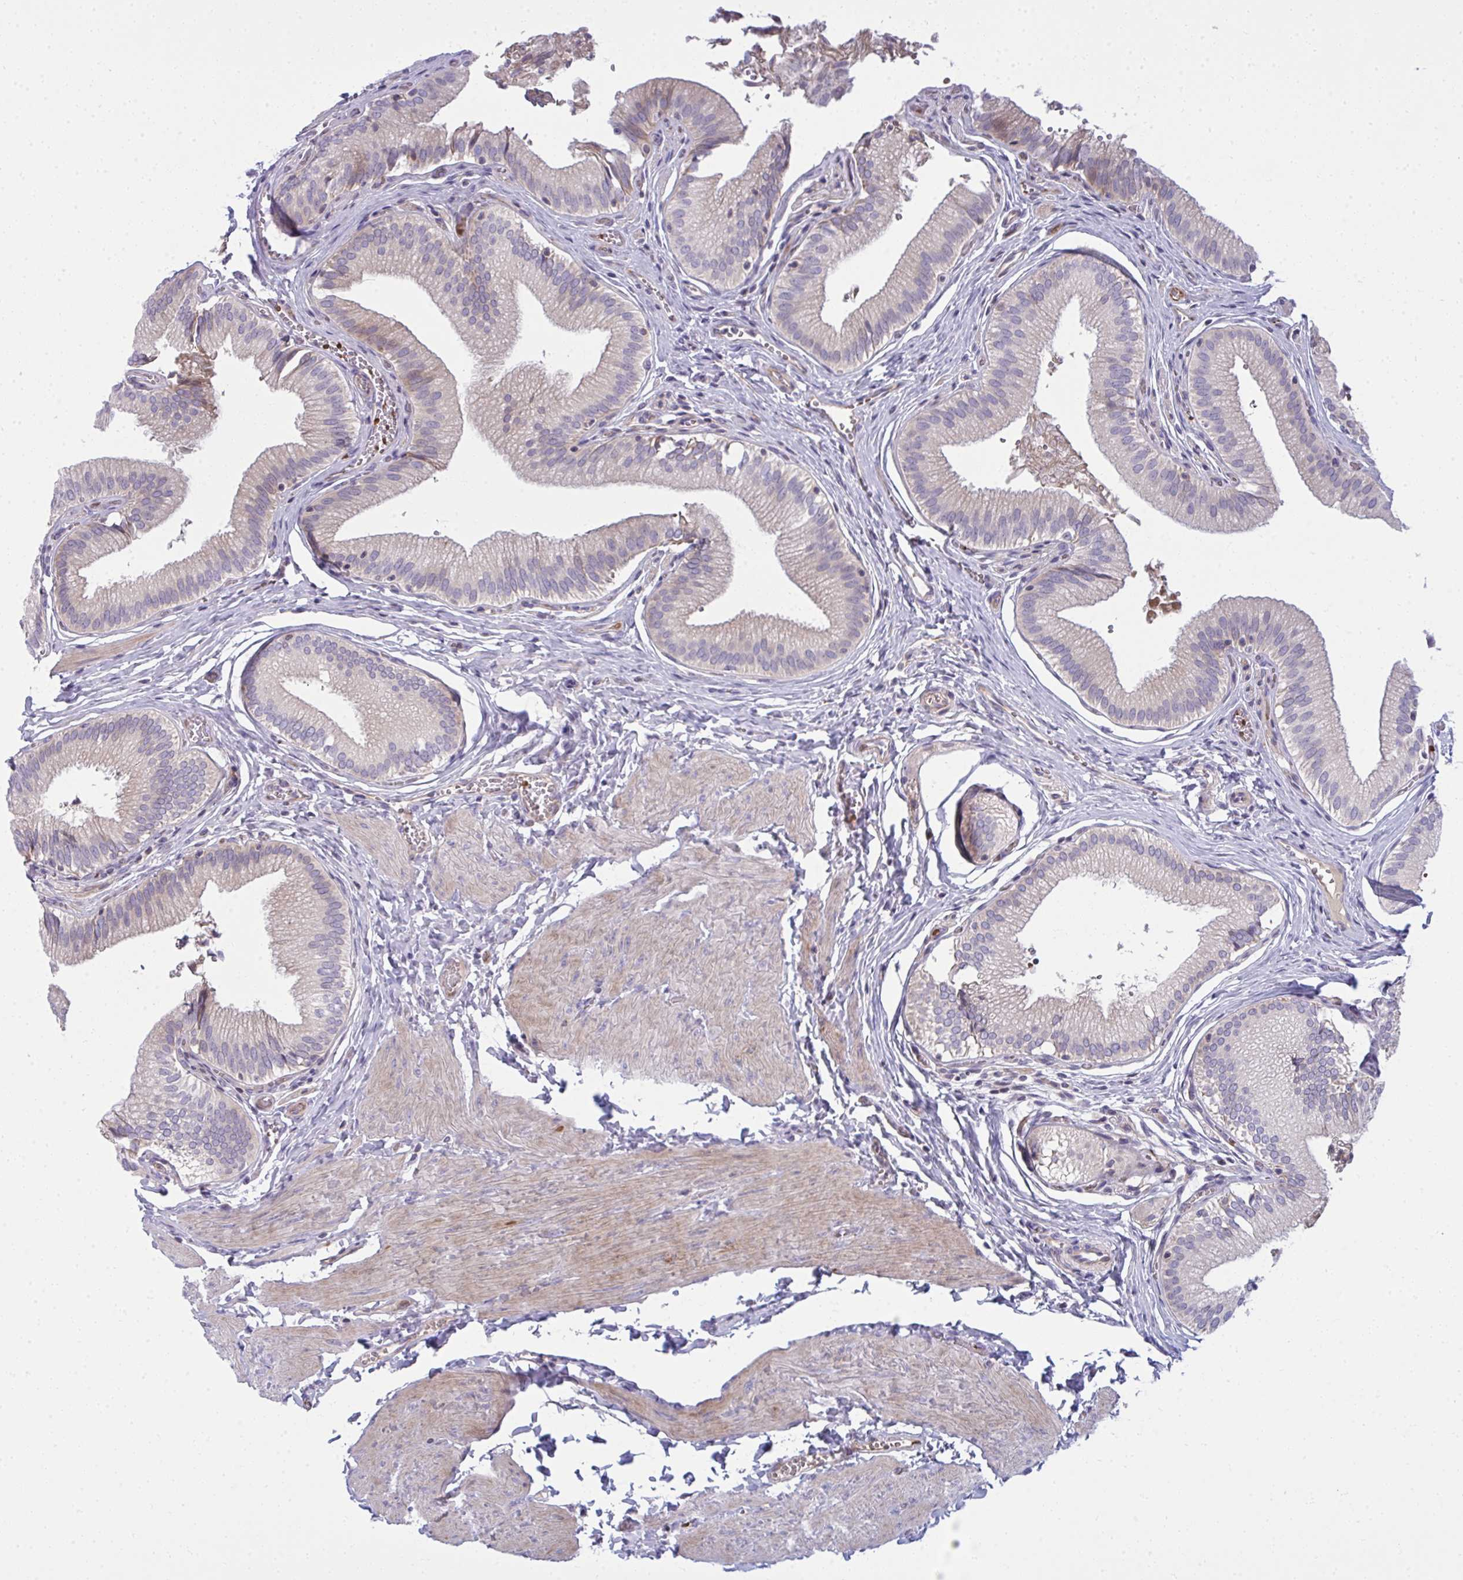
{"staining": {"intensity": "weak", "quantity": "25%-75%", "location": "cytoplasmic/membranous"}, "tissue": "gallbladder", "cell_type": "Glandular cells", "image_type": "normal", "snomed": [{"axis": "morphology", "description": "Normal tissue, NOS"}, {"axis": "topography", "description": "Gallbladder"}, {"axis": "topography", "description": "Peripheral nerve tissue"}], "caption": "Glandular cells show low levels of weak cytoplasmic/membranous staining in about 25%-75% of cells in benign gallbladder.", "gene": "SLC14A1", "patient": {"sex": "male", "age": 17}}